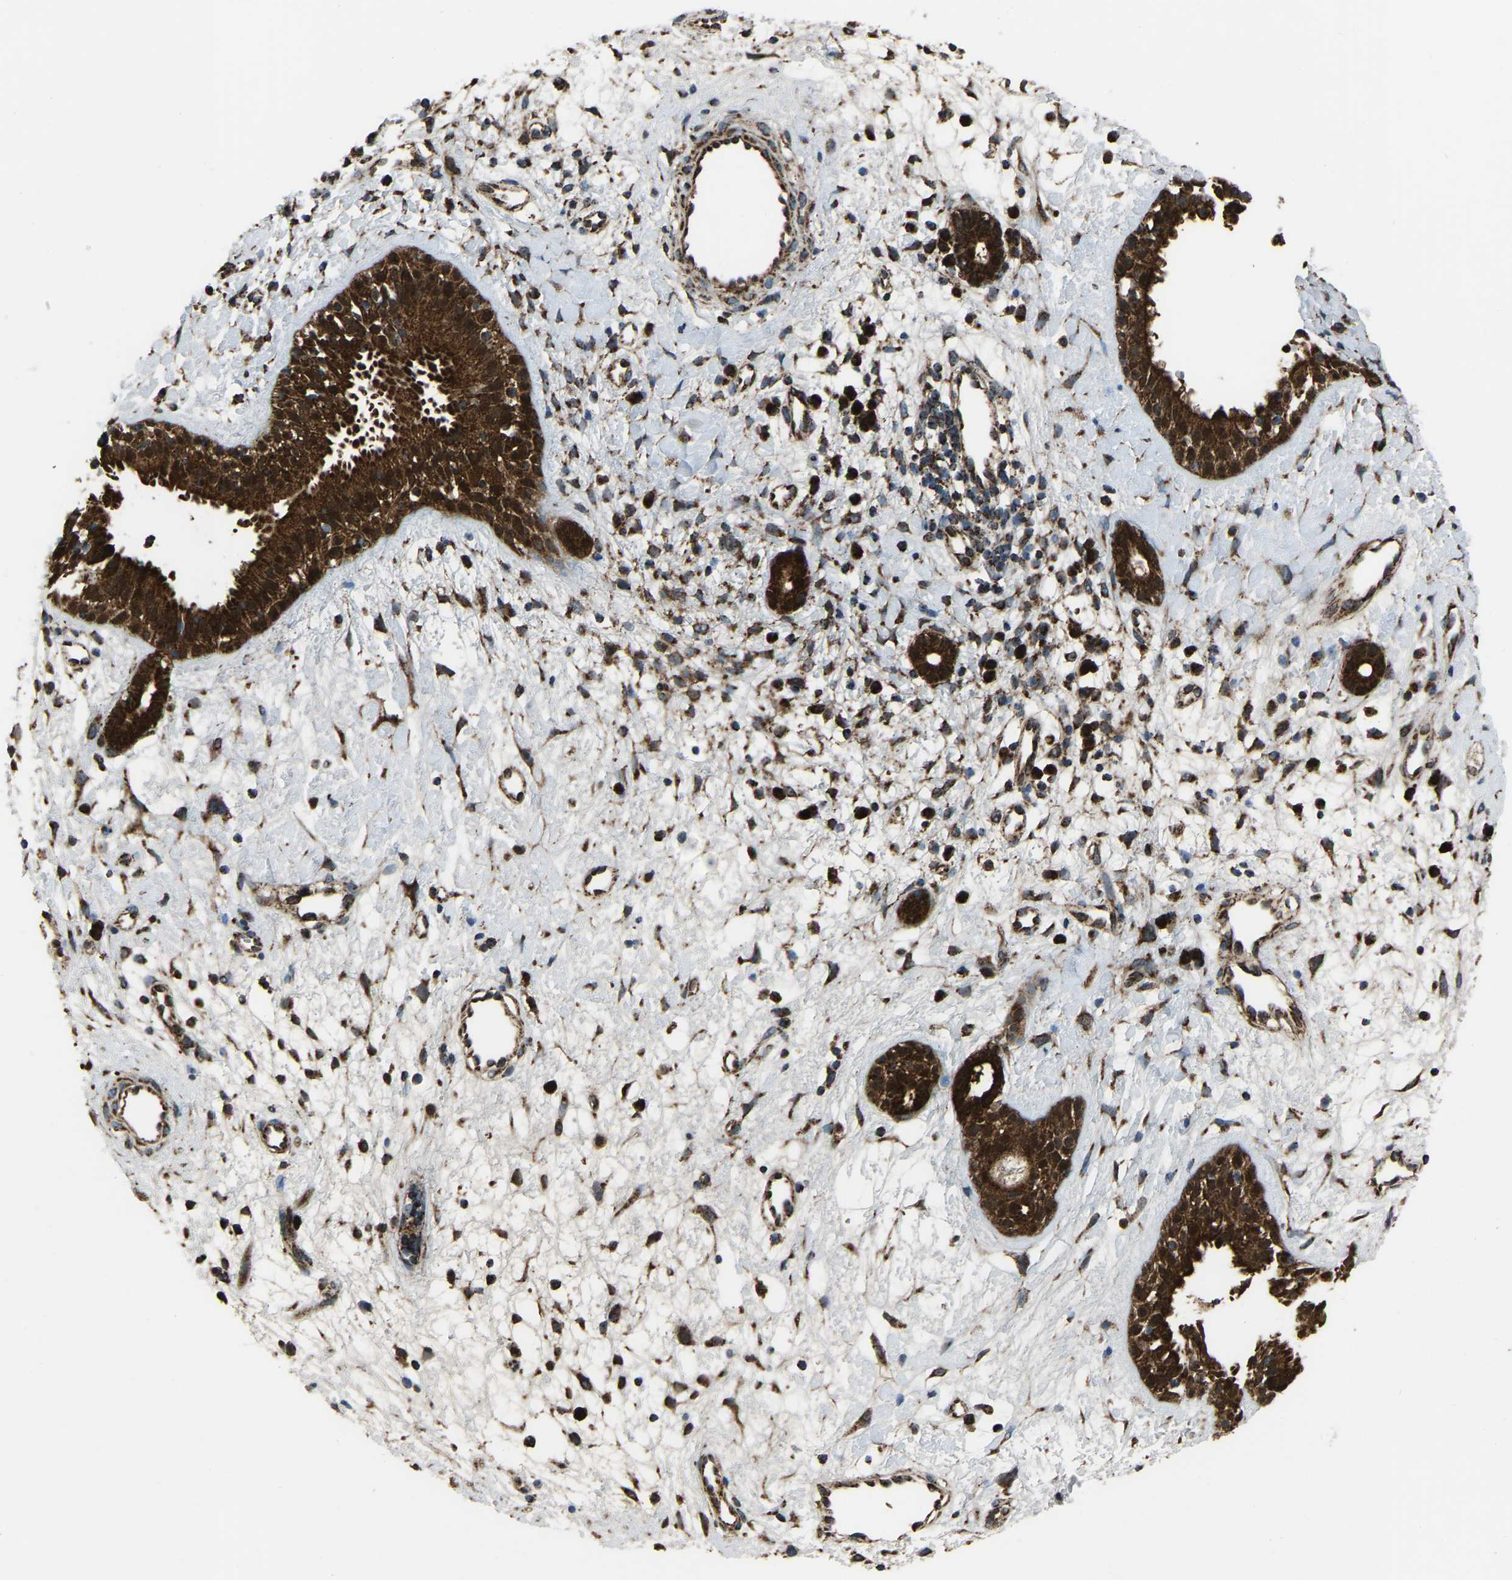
{"staining": {"intensity": "strong", "quantity": ">75%", "location": "cytoplasmic/membranous"}, "tissue": "nasopharynx", "cell_type": "Respiratory epithelial cells", "image_type": "normal", "snomed": [{"axis": "morphology", "description": "Normal tissue, NOS"}, {"axis": "topography", "description": "Nasopharynx"}], "caption": "Immunohistochemistry (DAB (3,3'-diaminobenzidine)) staining of benign nasopharynx exhibits strong cytoplasmic/membranous protein positivity in approximately >75% of respiratory epithelial cells.", "gene": "AKR1A1", "patient": {"sex": "male", "age": 22}}